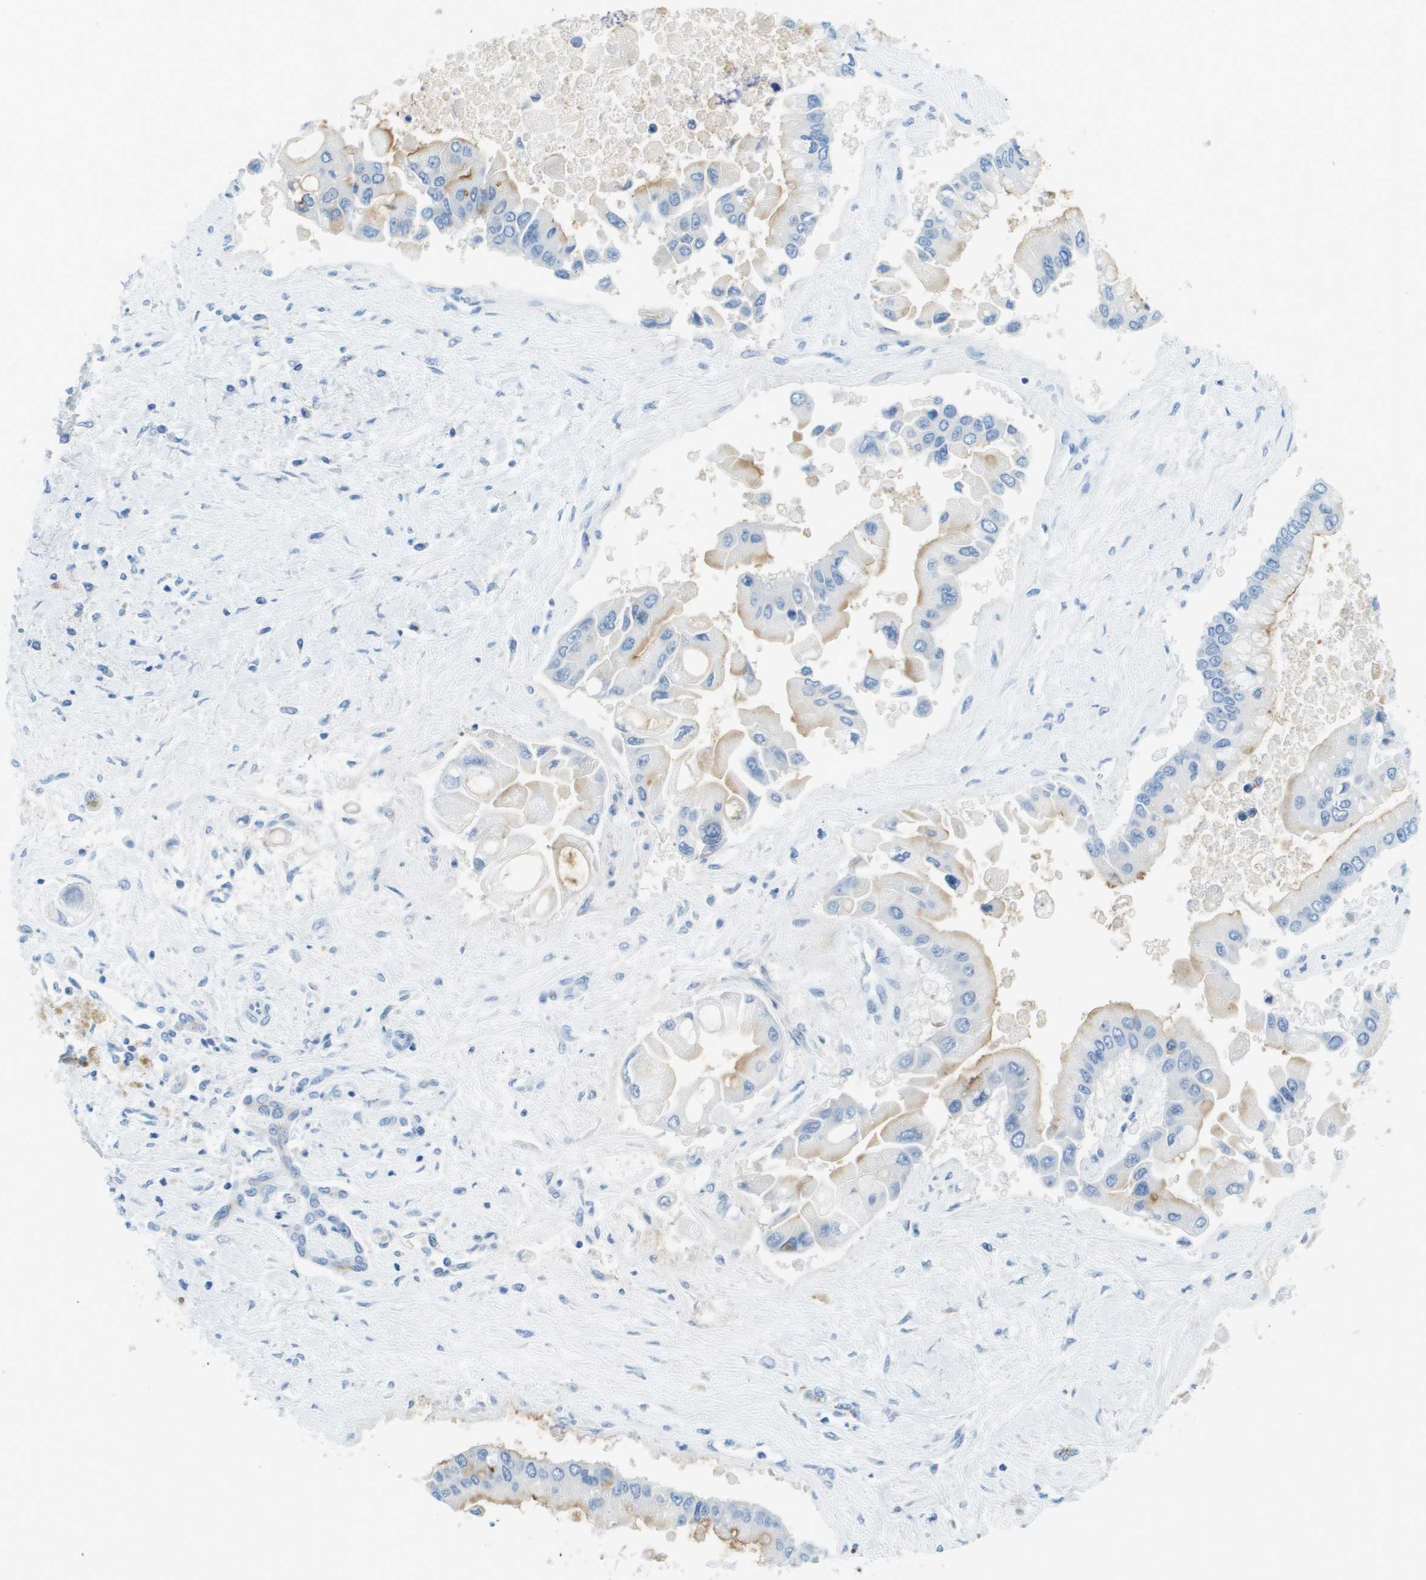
{"staining": {"intensity": "weak", "quantity": "25%-75%", "location": "cytoplasmic/membranous"}, "tissue": "liver cancer", "cell_type": "Tumor cells", "image_type": "cancer", "snomed": [{"axis": "morphology", "description": "Cholangiocarcinoma"}, {"axis": "topography", "description": "Liver"}], "caption": "Liver cholangiocarcinoma stained with immunohistochemistry (IHC) demonstrates weak cytoplasmic/membranous staining in approximately 25%-75% of tumor cells.", "gene": "CDHR2", "patient": {"sex": "male", "age": 50}}